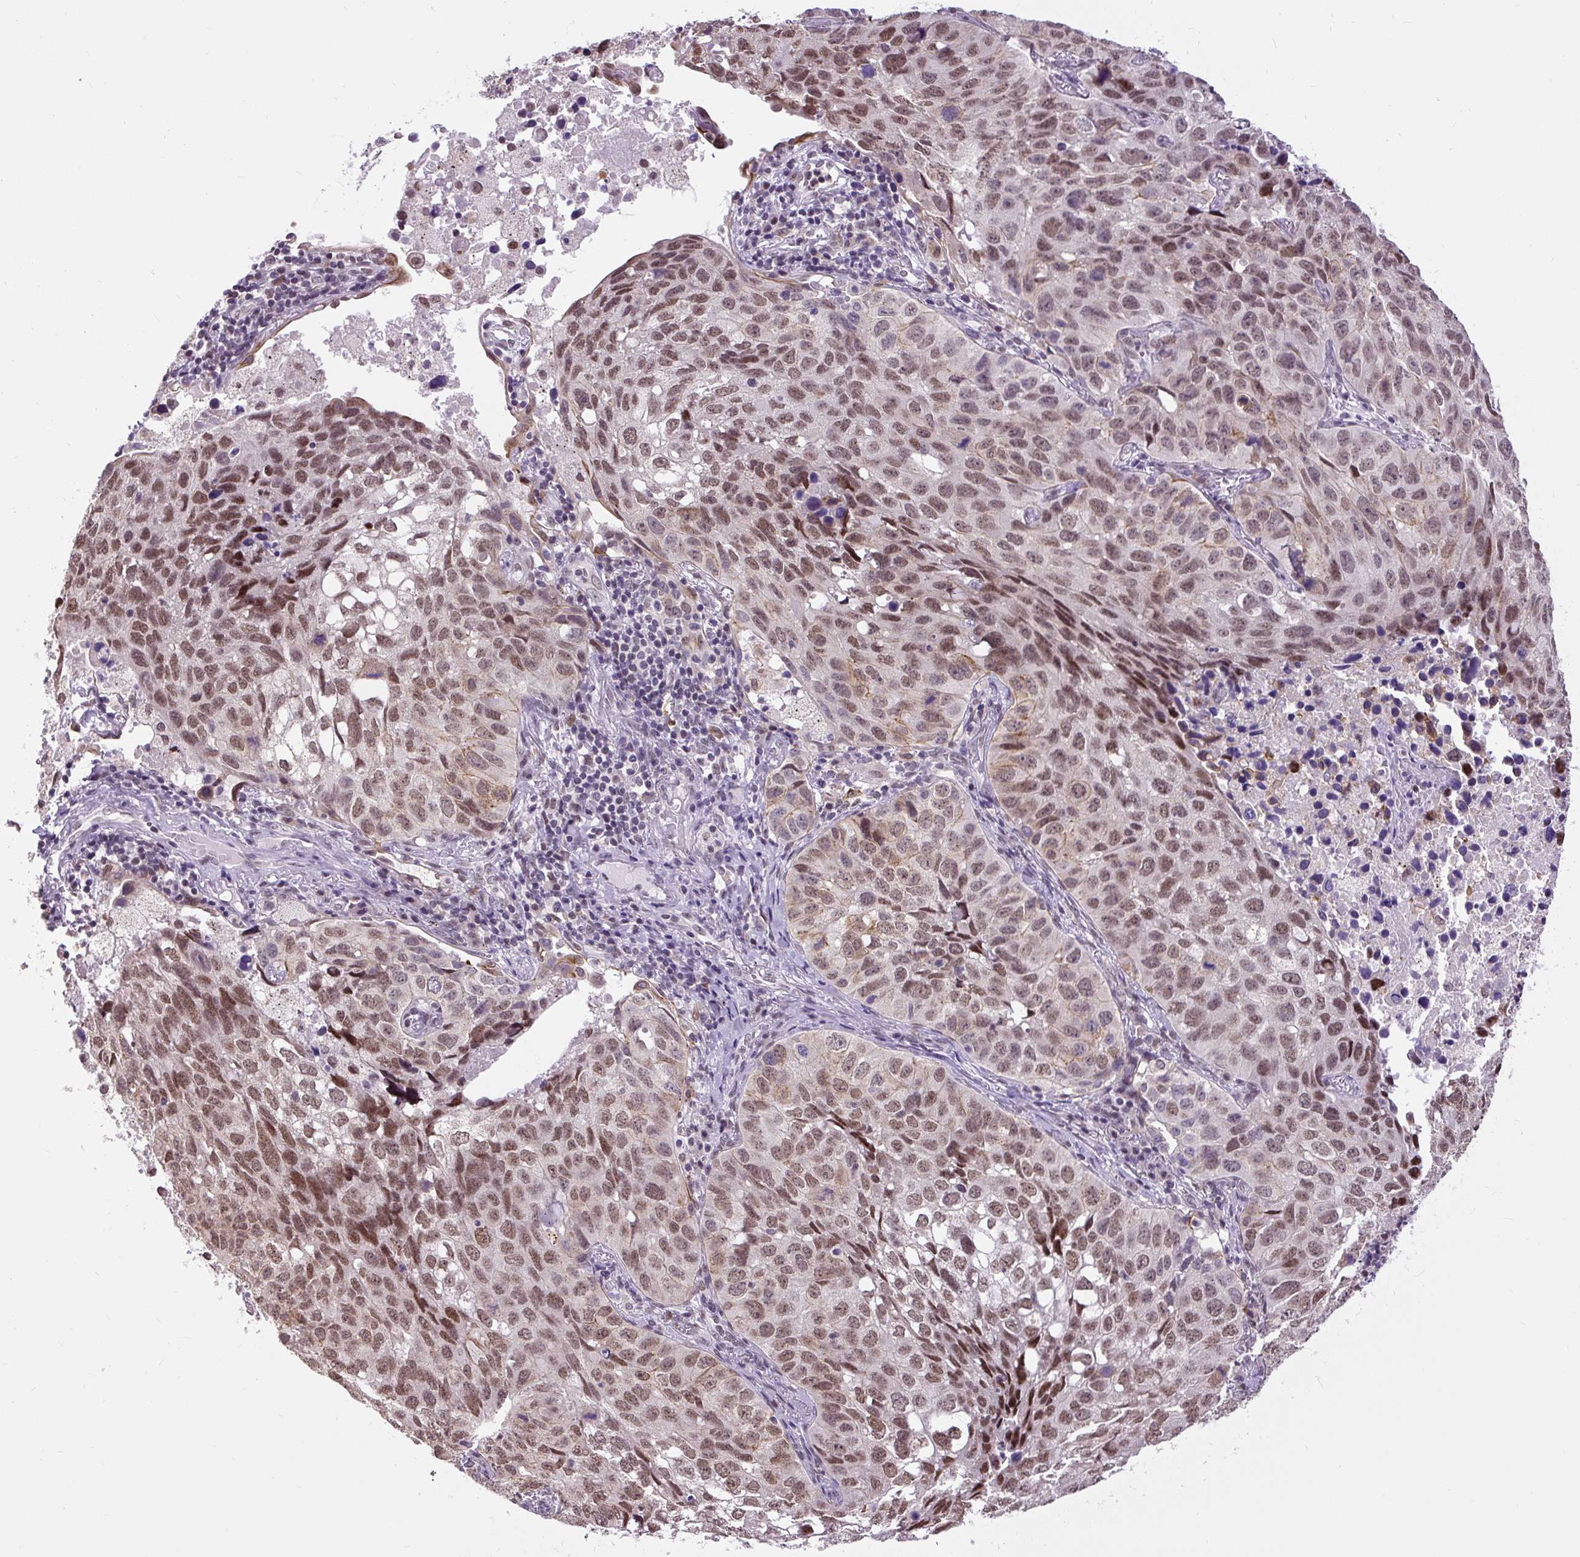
{"staining": {"intensity": "moderate", "quantity": ">75%", "location": "cytoplasmic/membranous,nuclear"}, "tissue": "lung cancer", "cell_type": "Tumor cells", "image_type": "cancer", "snomed": [{"axis": "morphology", "description": "Squamous cell carcinoma, NOS"}, {"axis": "topography", "description": "Lung"}], "caption": "A photomicrograph showing moderate cytoplasmic/membranous and nuclear positivity in approximately >75% of tumor cells in lung squamous cell carcinoma, as visualized by brown immunohistochemical staining.", "gene": "ZNF672", "patient": {"sex": "male", "age": 60}}